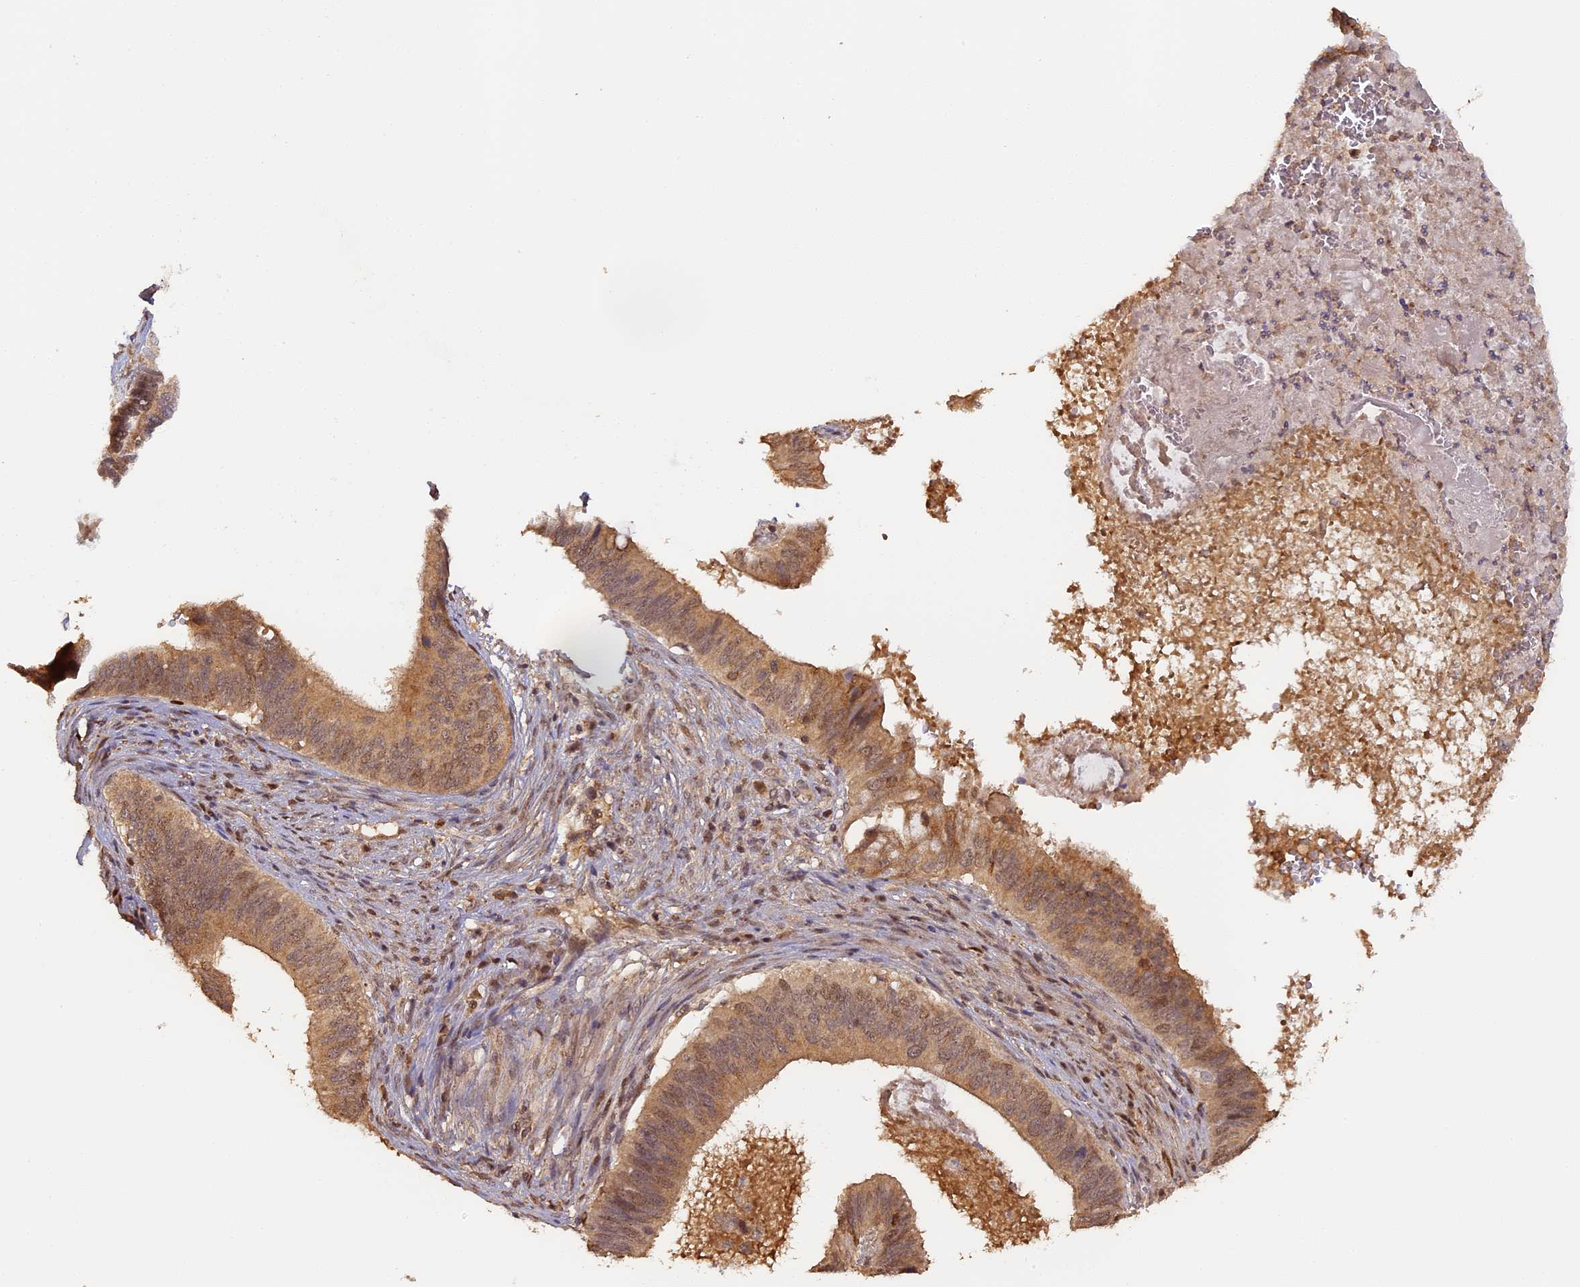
{"staining": {"intensity": "moderate", "quantity": ">75%", "location": "cytoplasmic/membranous,nuclear"}, "tissue": "cervical cancer", "cell_type": "Tumor cells", "image_type": "cancer", "snomed": [{"axis": "morphology", "description": "Adenocarcinoma, NOS"}, {"axis": "topography", "description": "Cervix"}], "caption": "A histopathology image of cervical cancer (adenocarcinoma) stained for a protein displays moderate cytoplasmic/membranous and nuclear brown staining in tumor cells. (DAB (3,3'-diaminobenzidine) IHC with brightfield microscopy, high magnification).", "gene": "MYBL2", "patient": {"sex": "female", "age": 42}}